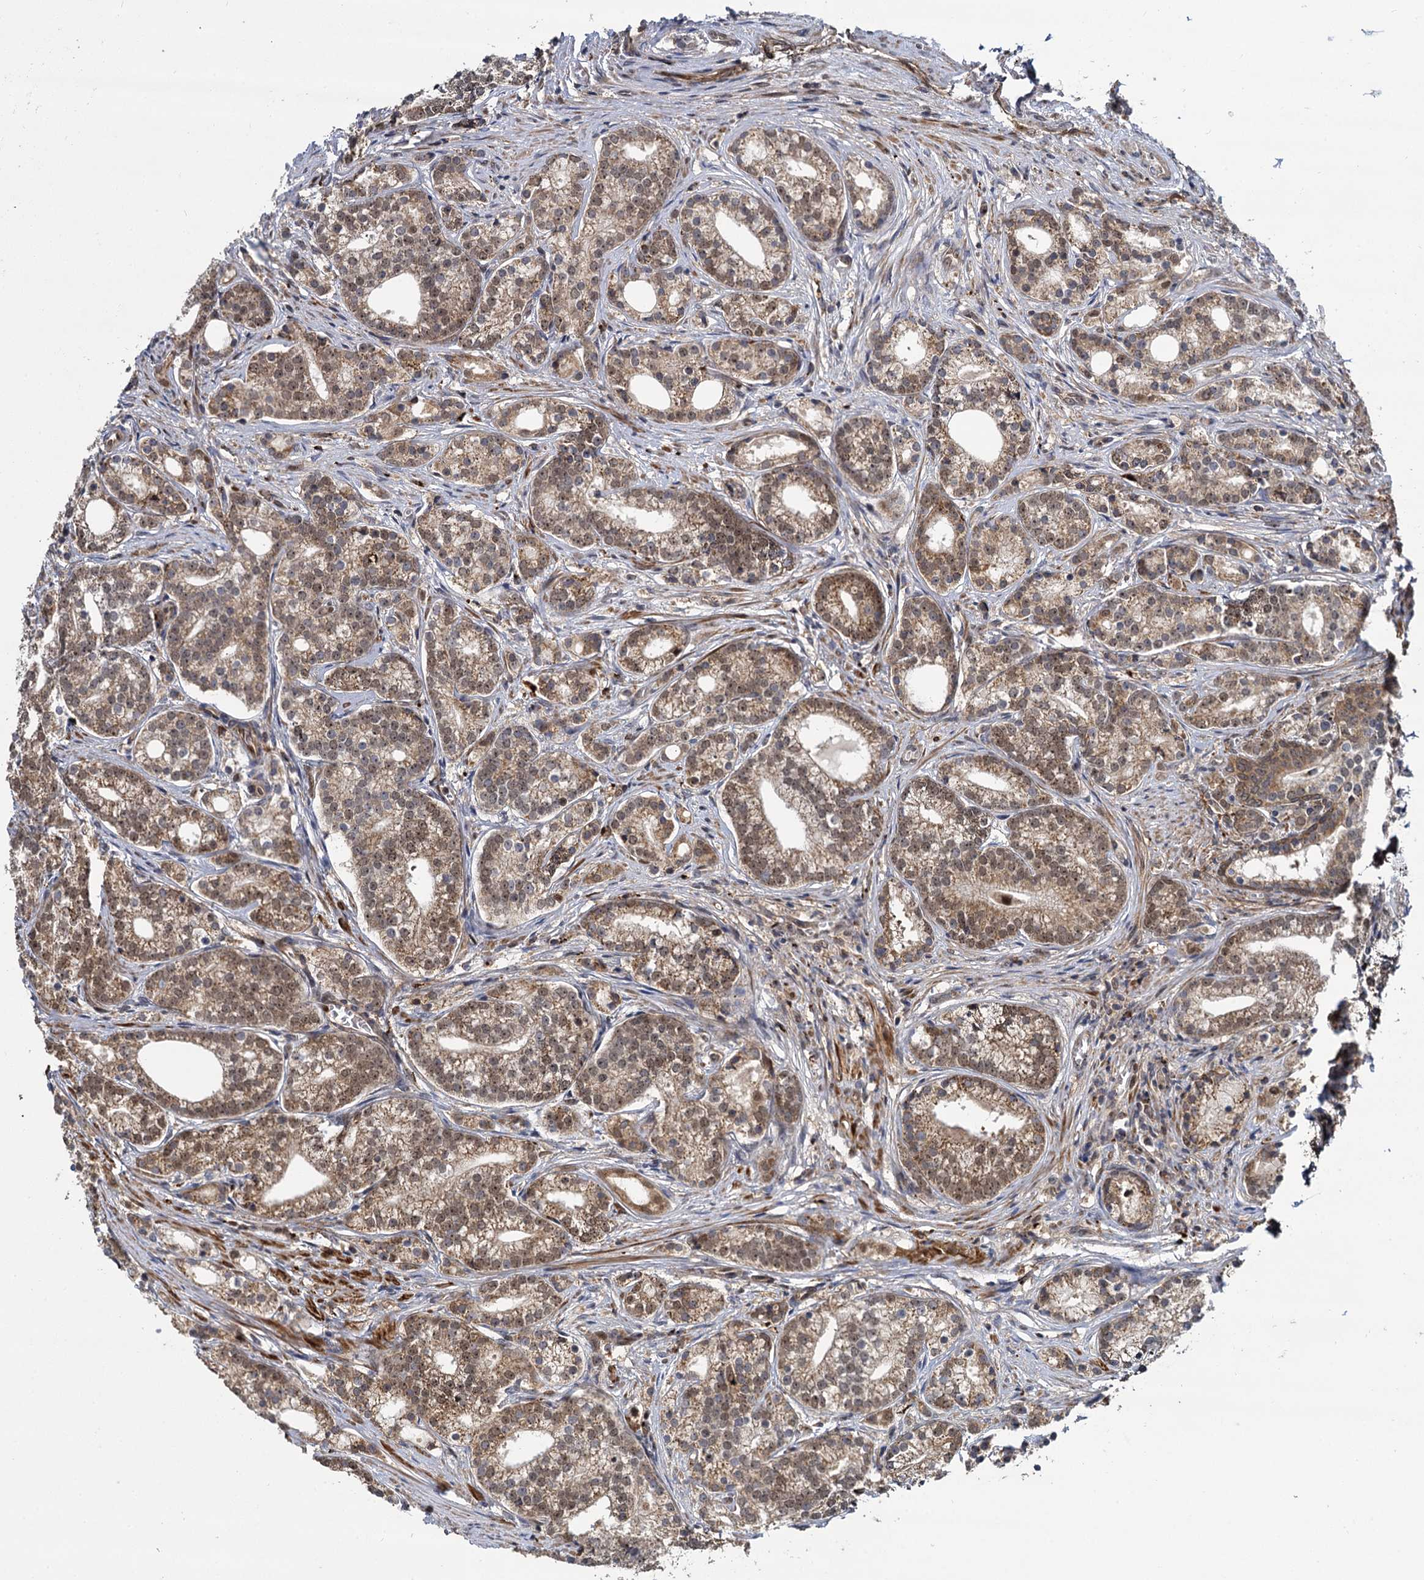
{"staining": {"intensity": "moderate", "quantity": ">75%", "location": "cytoplasmic/membranous"}, "tissue": "prostate cancer", "cell_type": "Tumor cells", "image_type": "cancer", "snomed": [{"axis": "morphology", "description": "Adenocarcinoma, Low grade"}, {"axis": "topography", "description": "Prostate"}], "caption": "Prostate cancer (low-grade adenocarcinoma) stained with a protein marker reveals moderate staining in tumor cells.", "gene": "GAL3ST4", "patient": {"sex": "male", "age": 71}}